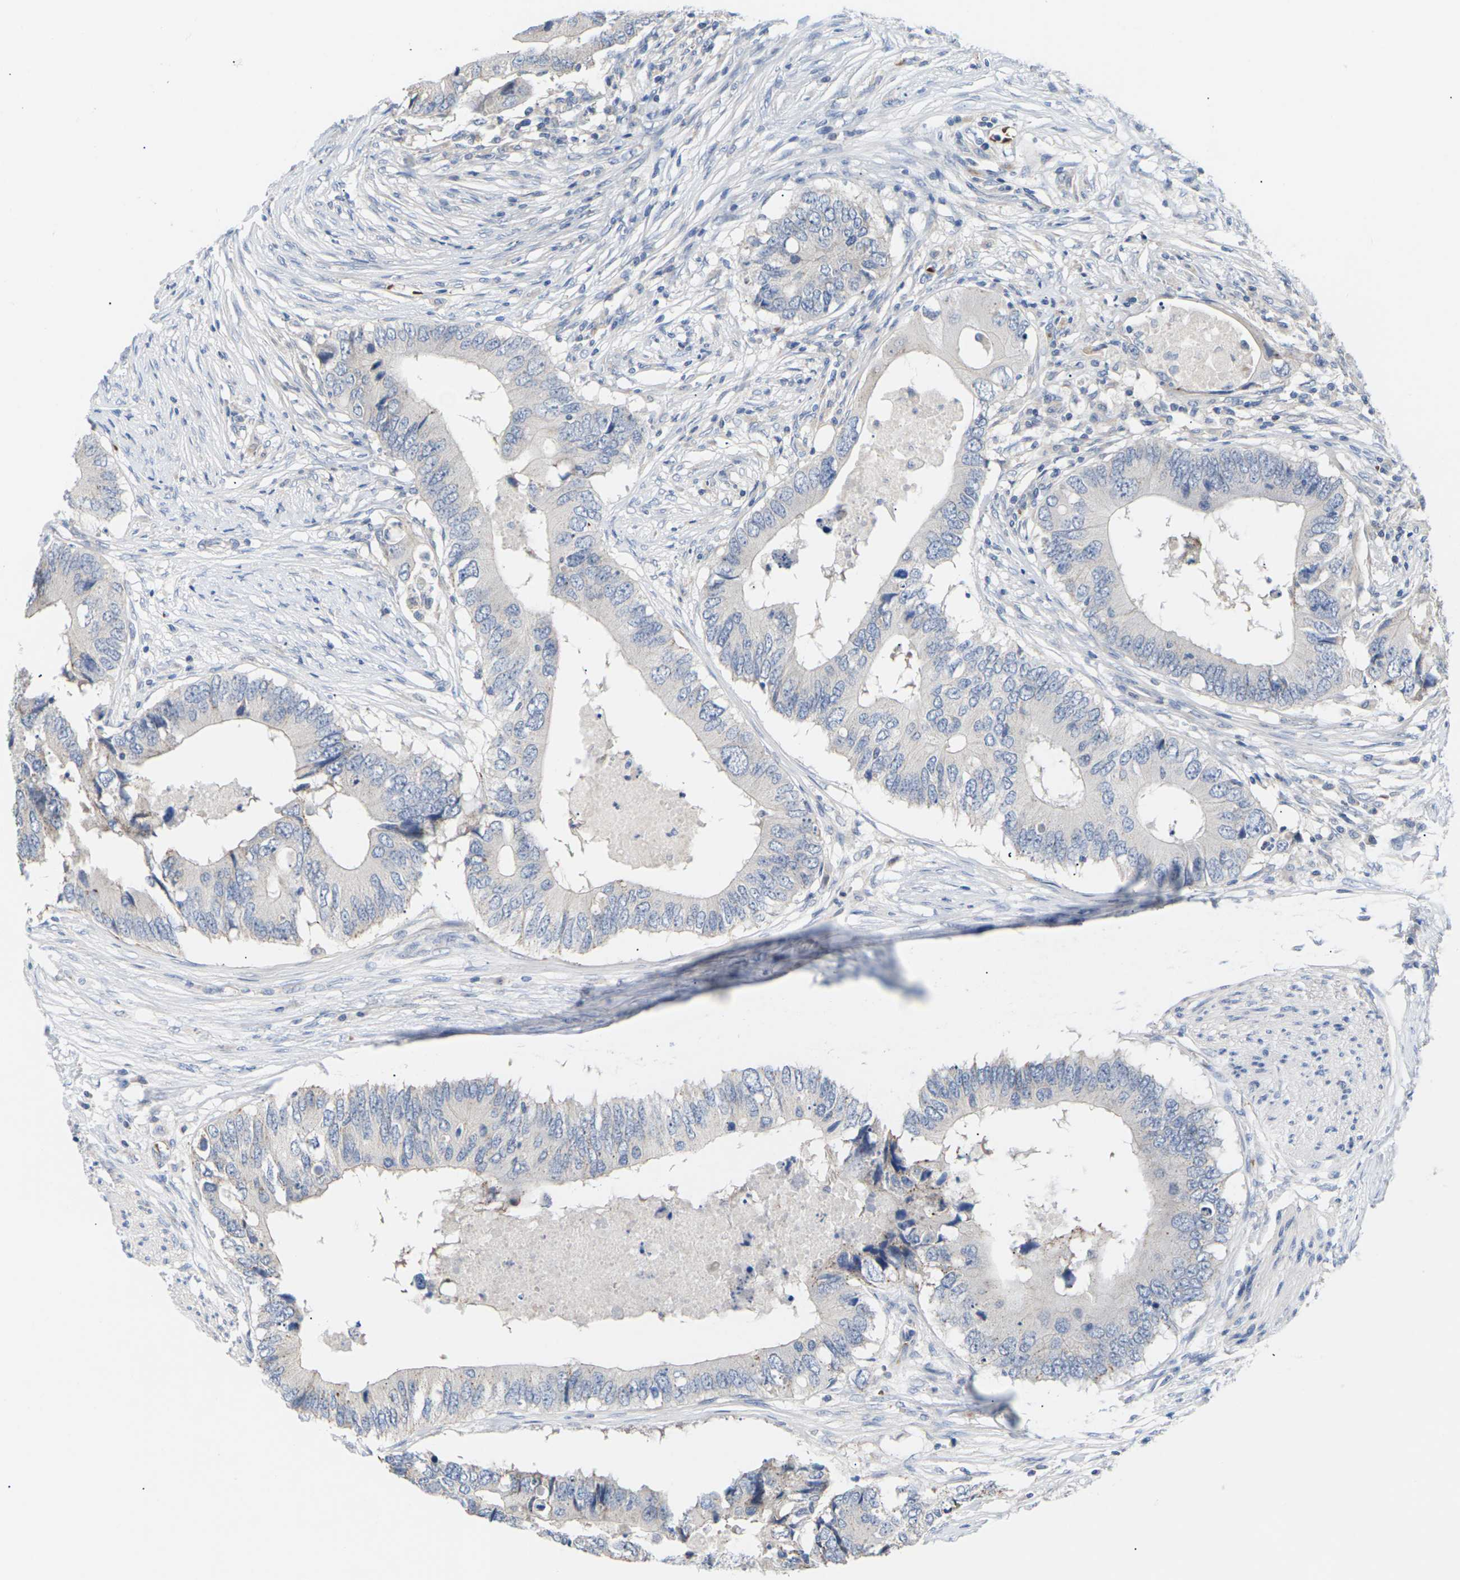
{"staining": {"intensity": "negative", "quantity": "none", "location": "none"}, "tissue": "colorectal cancer", "cell_type": "Tumor cells", "image_type": "cancer", "snomed": [{"axis": "morphology", "description": "Adenocarcinoma, NOS"}, {"axis": "topography", "description": "Colon"}], "caption": "Colorectal cancer (adenocarcinoma) stained for a protein using immunohistochemistry exhibits no positivity tumor cells.", "gene": "TMCO4", "patient": {"sex": "male", "age": 71}}